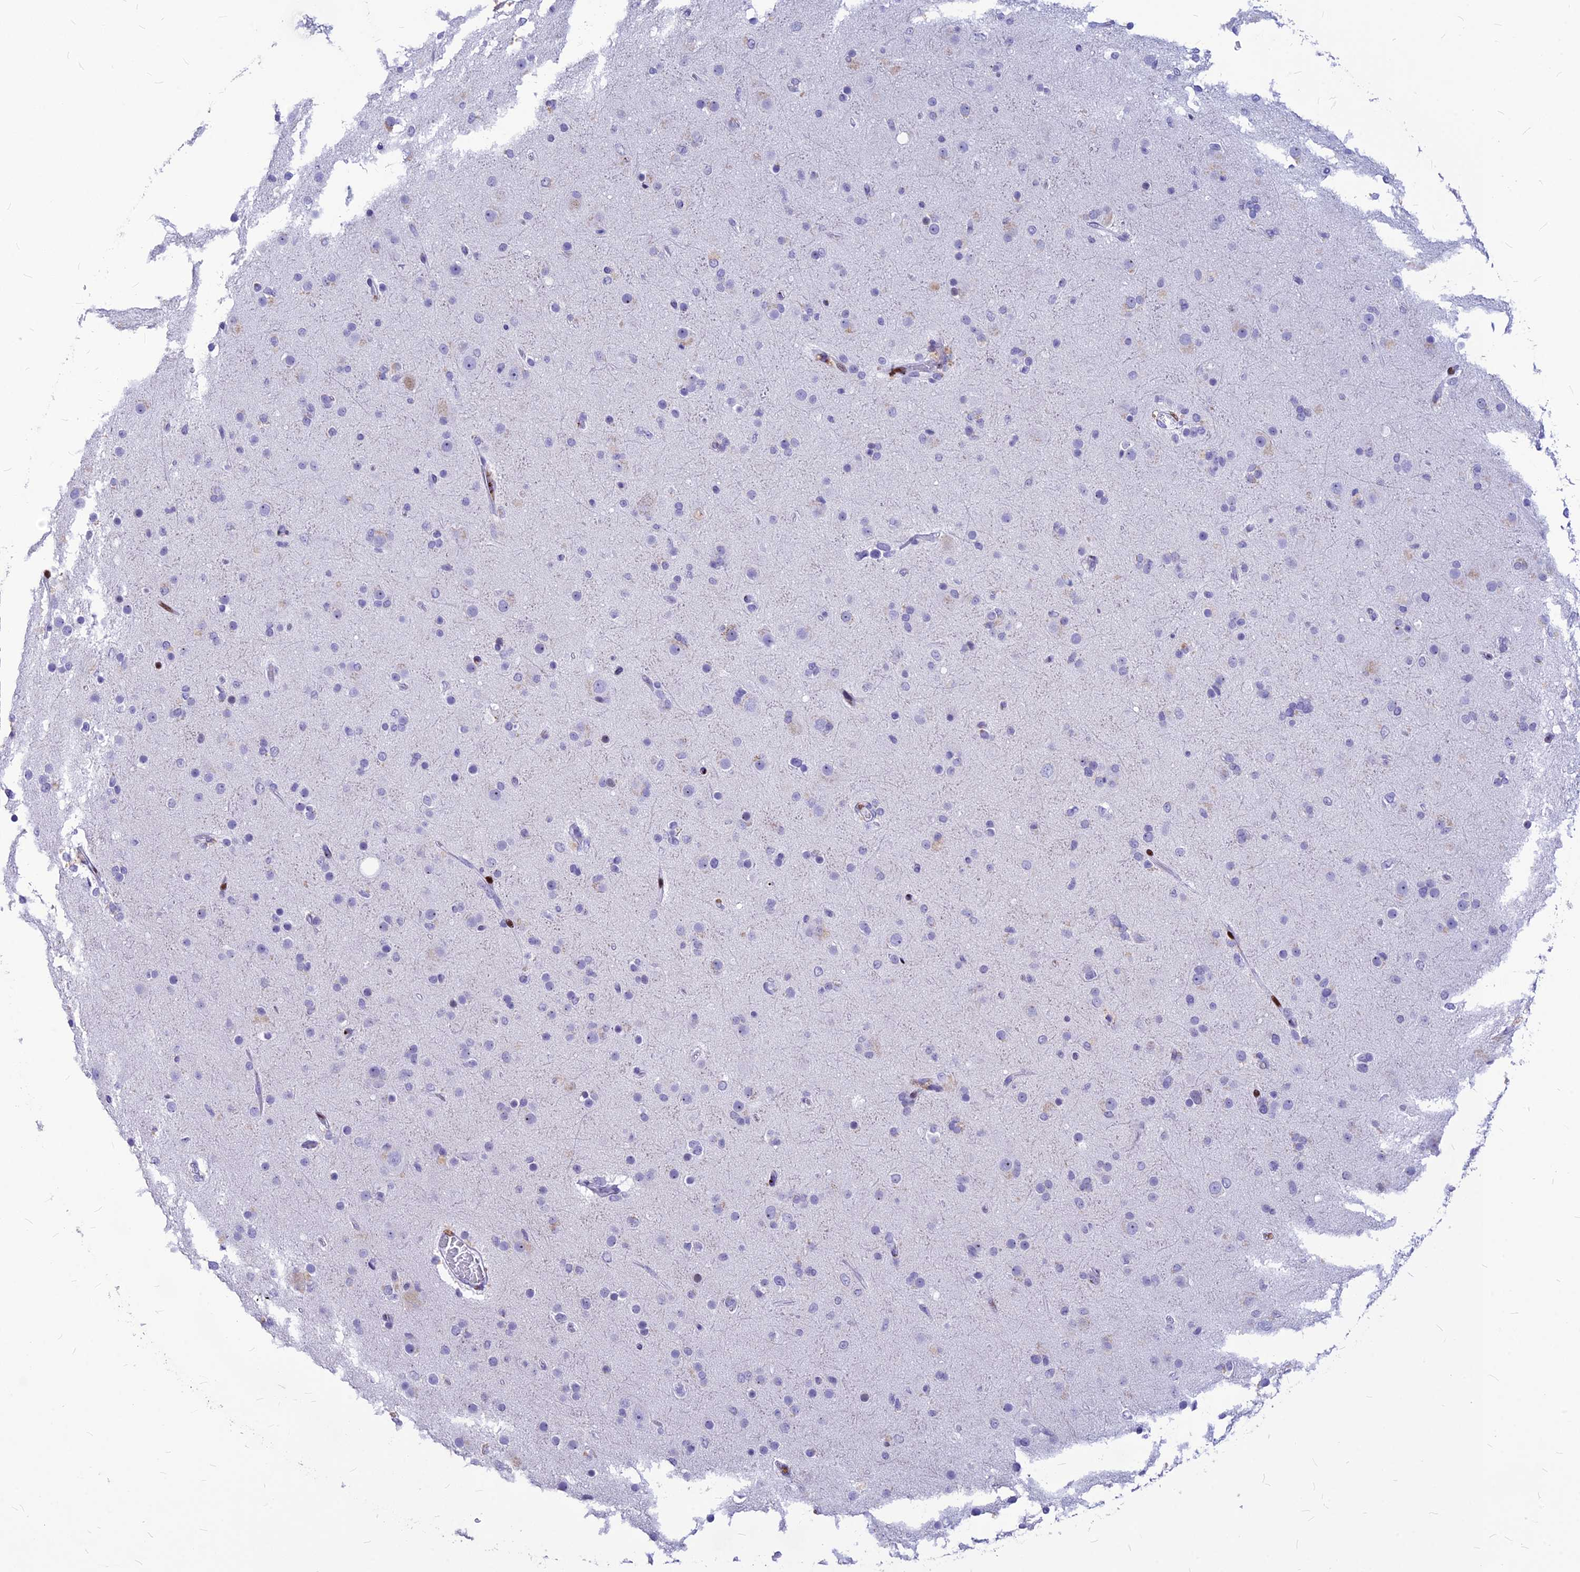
{"staining": {"intensity": "negative", "quantity": "none", "location": "none"}, "tissue": "glioma", "cell_type": "Tumor cells", "image_type": "cancer", "snomed": [{"axis": "morphology", "description": "Glioma, malignant, Low grade"}, {"axis": "topography", "description": "Brain"}], "caption": "High power microscopy photomicrograph of an IHC image of glioma, revealing no significant staining in tumor cells.", "gene": "PRPS1", "patient": {"sex": "male", "age": 65}}